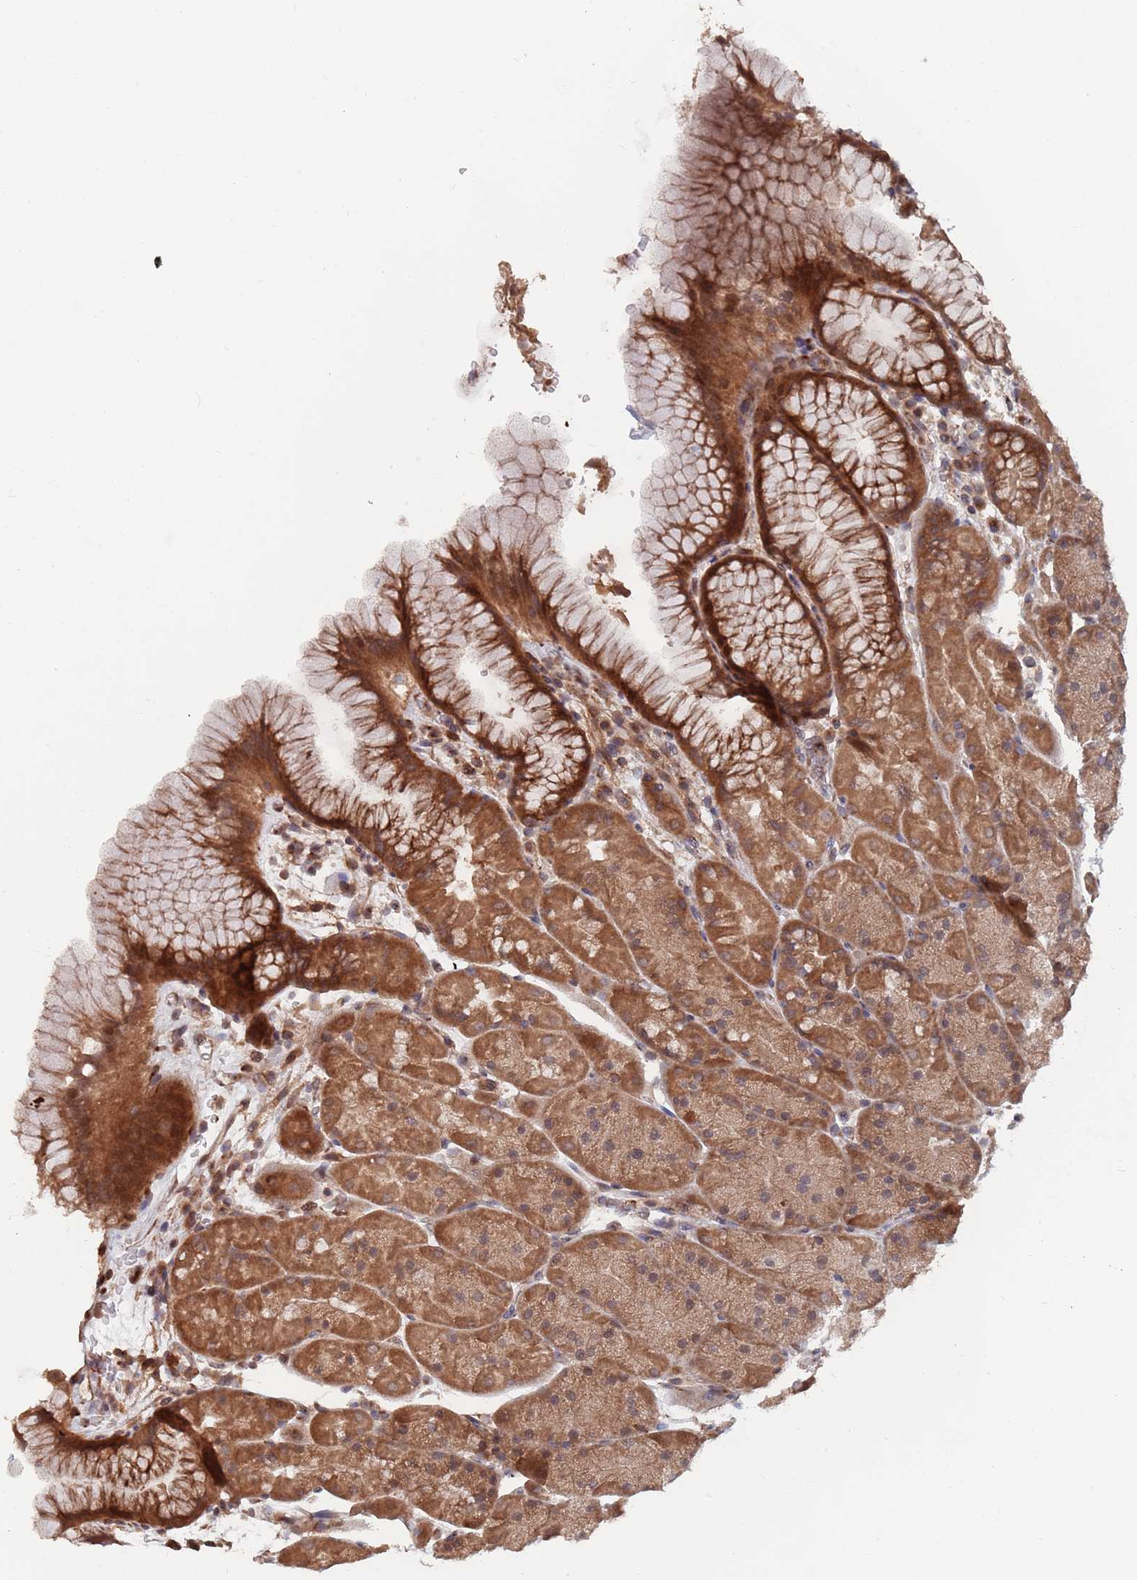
{"staining": {"intensity": "strong", "quantity": ">75%", "location": "cytoplasmic/membranous"}, "tissue": "stomach", "cell_type": "Glandular cells", "image_type": "normal", "snomed": [{"axis": "morphology", "description": "Normal tissue, NOS"}, {"axis": "topography", "description": "Stomach, upper"}, {"axis": "topography", "description": "Stomach, lower"}], "caption": "Strong cytoplasmic/membranous staining is identified in about >75% of glandular cells in unremarkable stomach.", "gene": "UNC45A", "patient": {"sex": "male", "age": 67}}